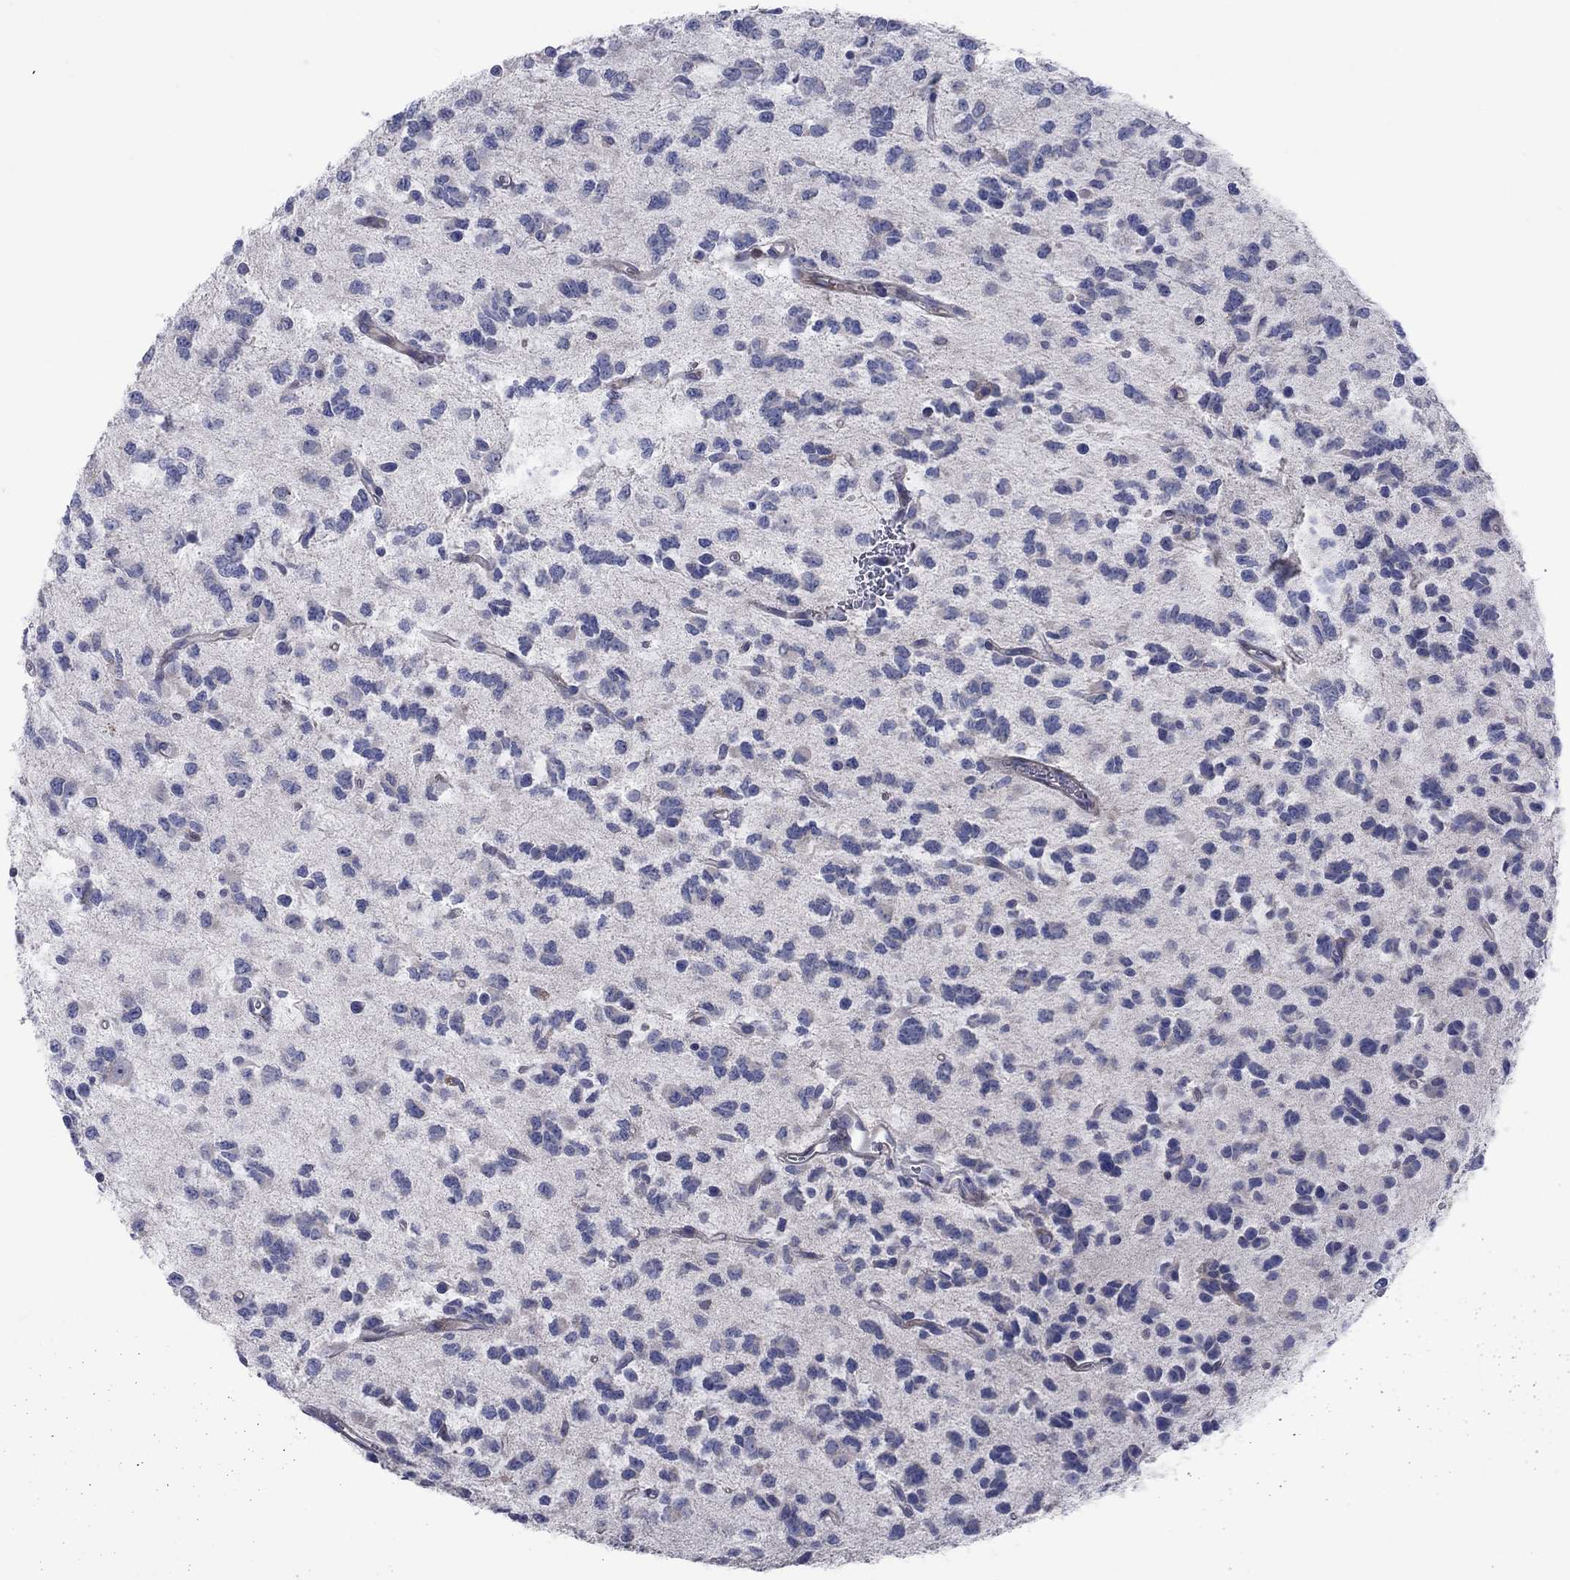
{"staining": {"intensity": "negative", "quantity": "none", "location": "none"}, "tissue": "glioma", "cell_type": "Tumor cells", "image_type": "cancer", "snomed": [{"axis": "morphology", "description": "Glioma, malignant, Low grade"}, {"axis": "topography", "description": "Brain"}], "caption": "This is an immunohistochemistry (IHC) micrograph of malignant glioma (low-grade). There is no staining in tumor cells.", "gene": "PVR", "patient": {"sex": "female", "age": 45}}